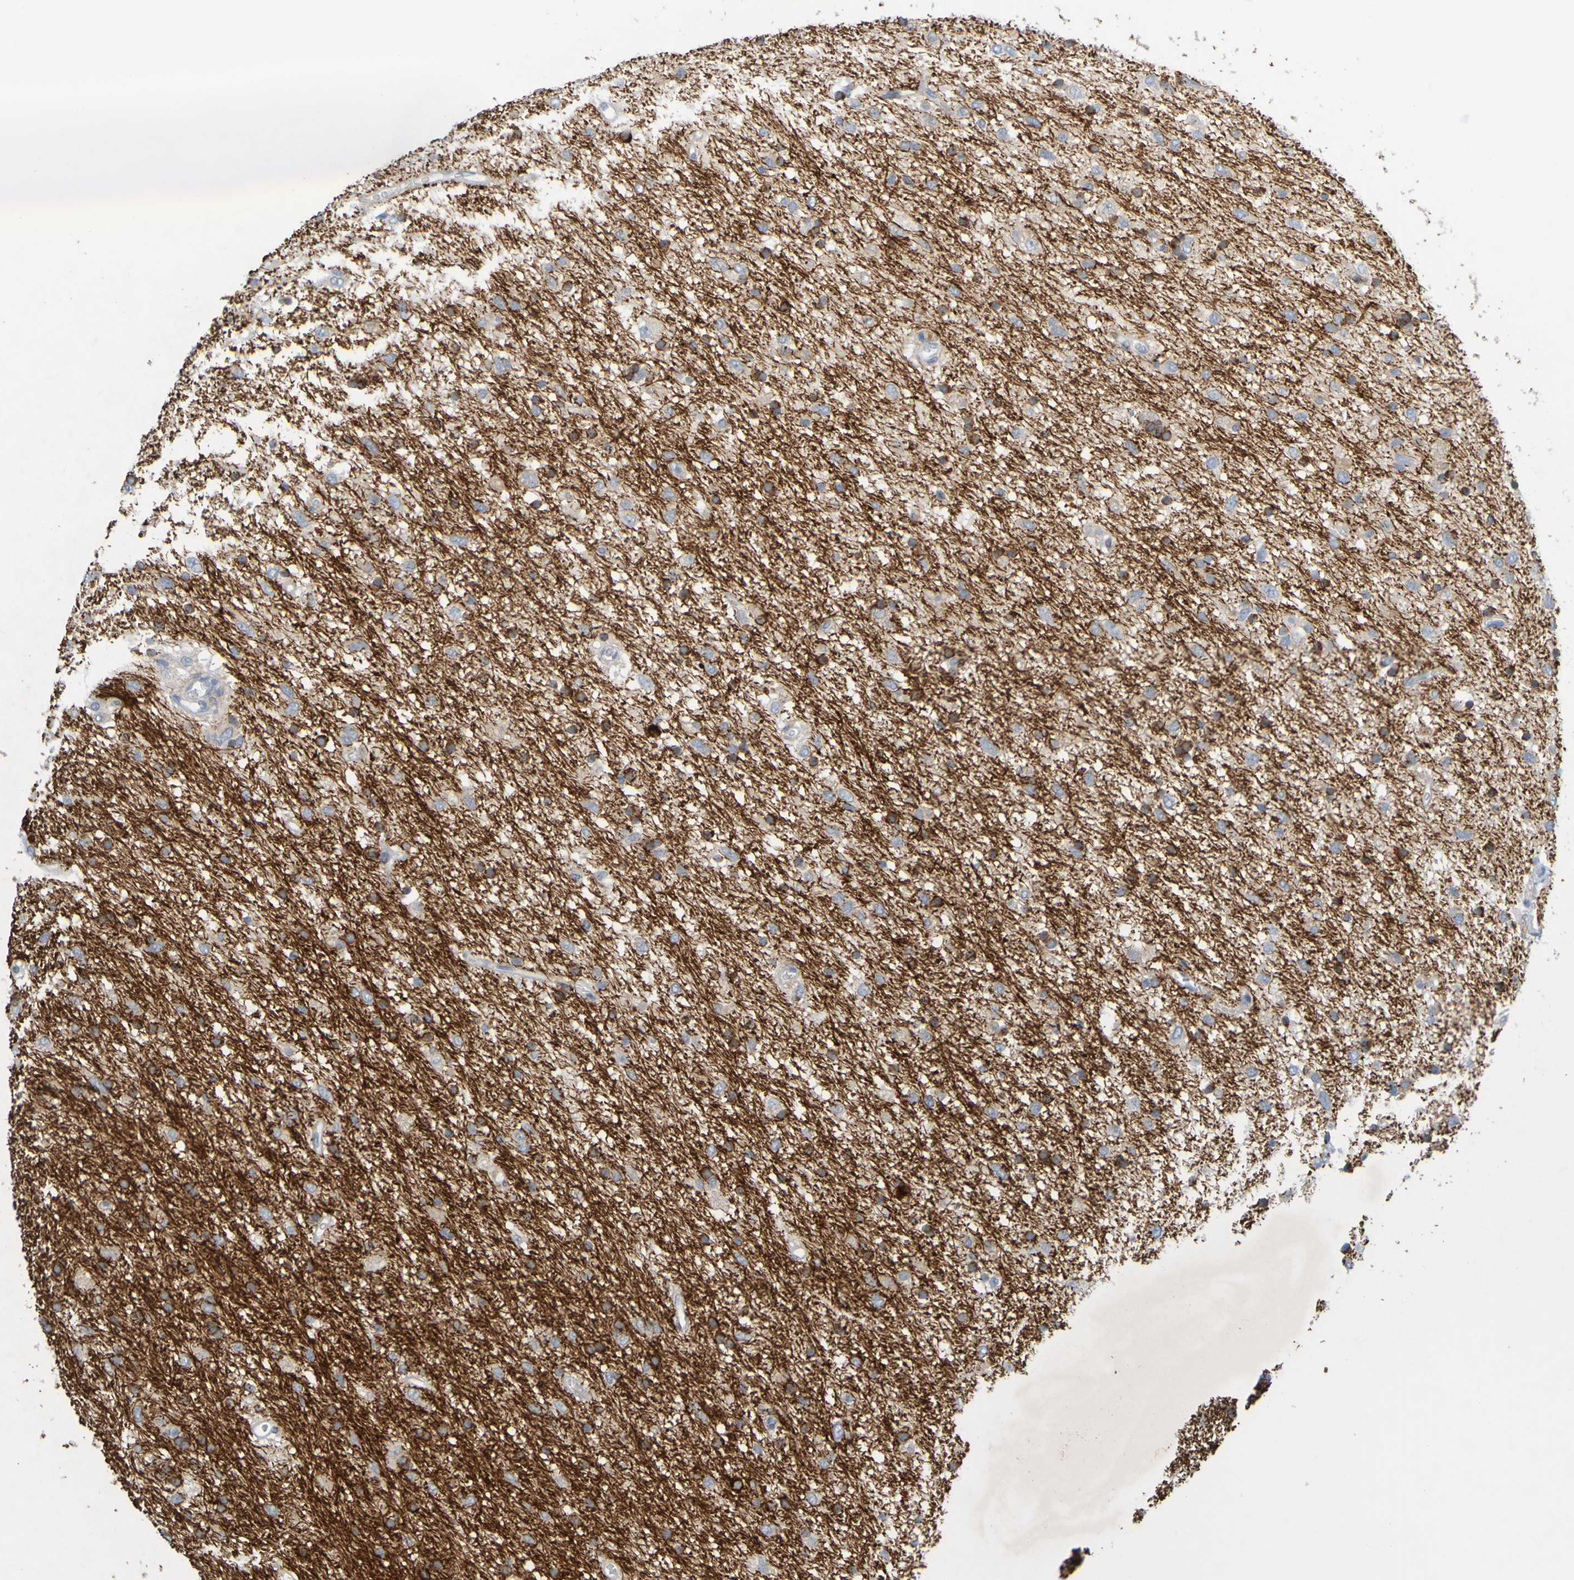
{"staining": {"intensity": "weak", "quantity": "<25%", "location": "cytoplasmic/membranous"}, "tissue": "glioma", "cell_type": "Tumor cells", "image_type": "cancer", "snomed": [{"axis": "morphology", "description": "Glioma, malignant, Low grade"}, {"axis": "topography", "description": "Brain"}], "caption": "Human low-grade glioma (malignant) stained for a protein using IHC exhibits no expression in tumor cells.", "gene": "MAG", "patient": {"sex": "male", "age": 77}}